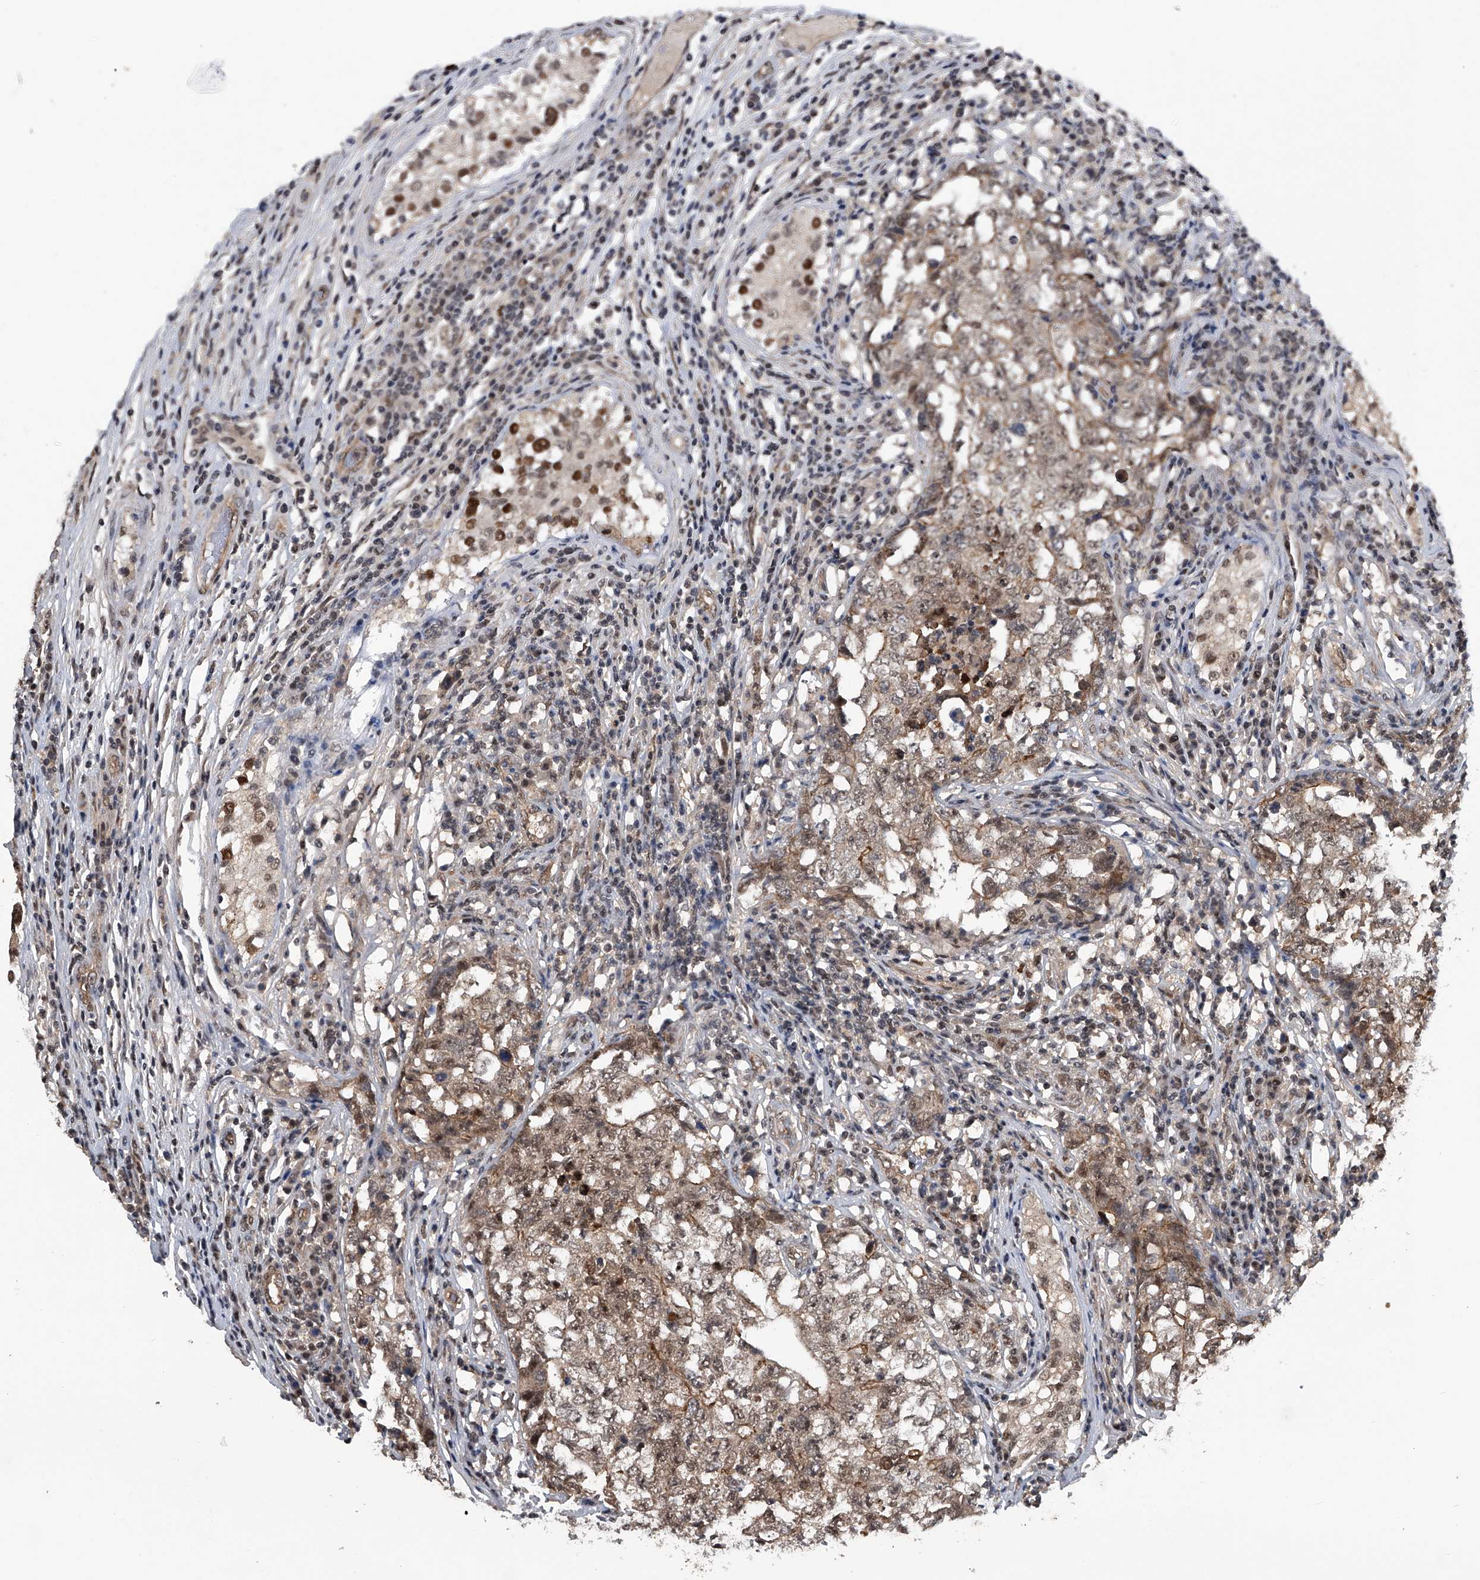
{"staining": {"intensity": "moderate", "quantity": "25%-75%", "location": "cytoplasmic/membranous,nuclear"}, "tissue": "testis cancer", "cell_type": "Tumor cells", "image_type": "cancer", "snomed": [{"axis": "morphology", "description": "Carcinoma, Embryonal, NOS"}, {"axis": "topography", "description": "Testis"}], "caption": "Immunohistochemistry (IHC) histopathology image of neoplastic tissue: testis embryonal carcinoma stained using IHC reveals medium levels of moderate protein expression localized specifically in the cytoplasmic/membranous and nuclear of tumor cells, appearing as a cytoplasmic/membranous and nuclear brown color.", "gene": "SLC12A8", "patient": {"sex": "male", "age": 26}}